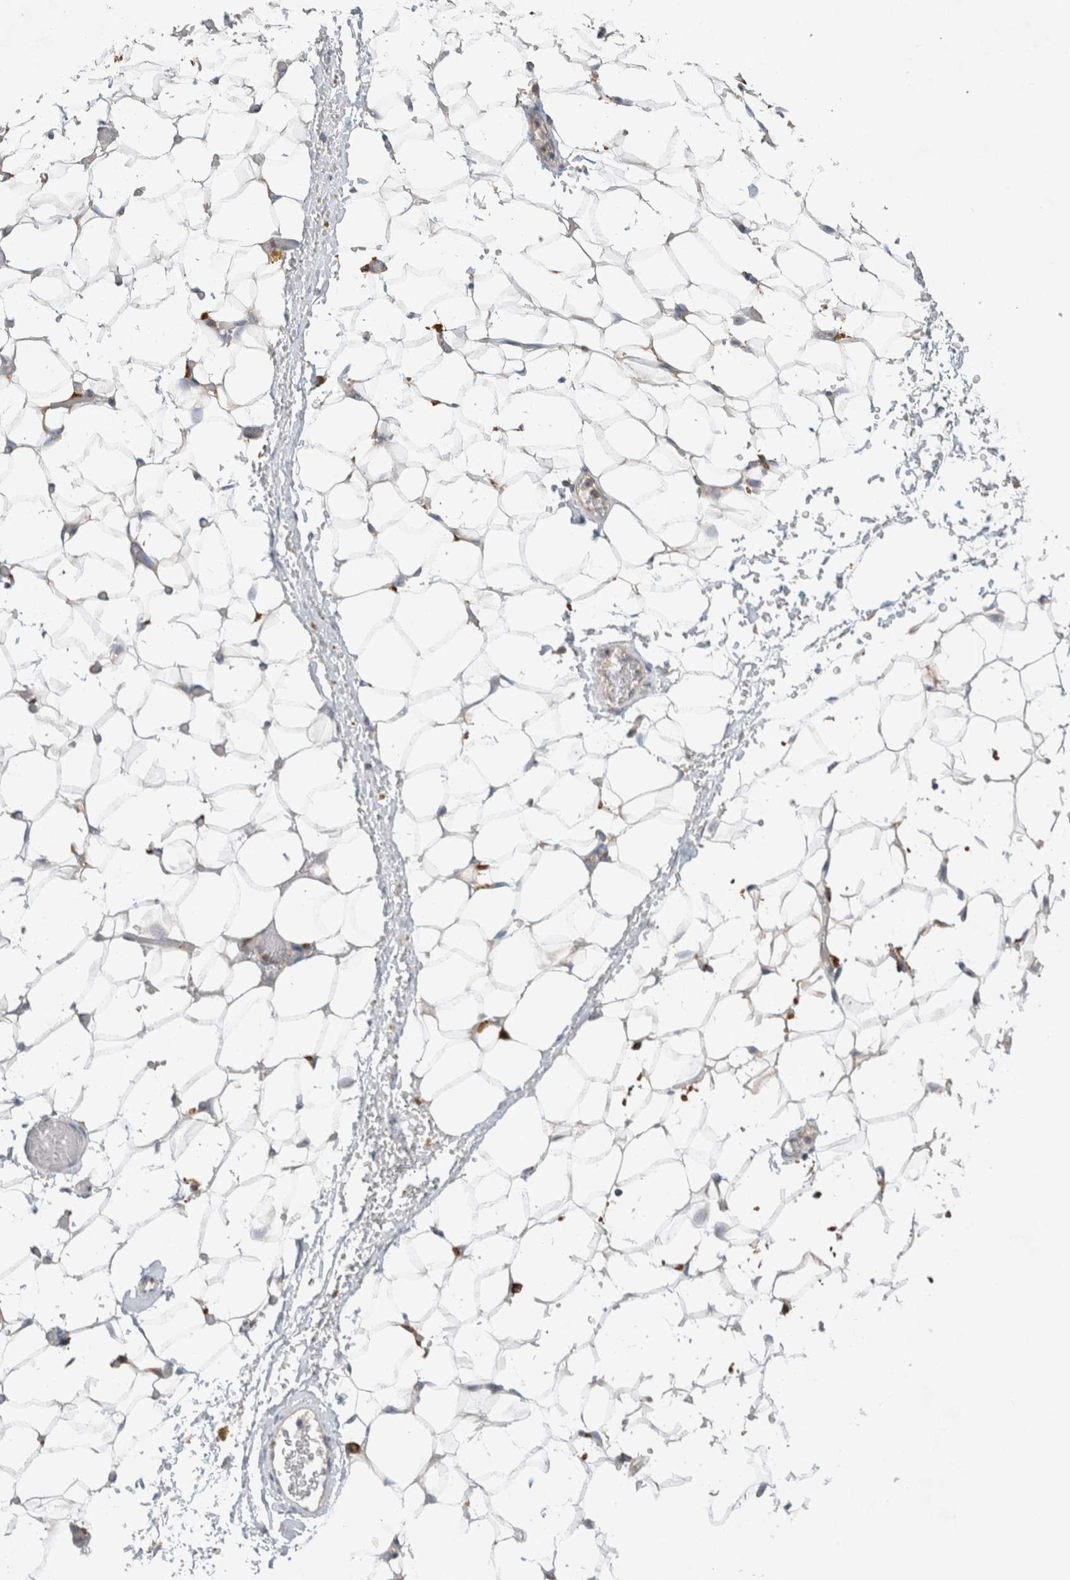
{"staining": {"intensity": "weak", "quantity": "25%-75%", "location": "cytoplasmic/membranous"}, "tissue": "adipose tissue", "cell_type": "Adipocytes", "image_type": "normal", "snomed": [{"axis": "morphology", "description": "Normal tissue, NOS"}, {"axis": "topography", "description": "Kidney"}, {"axis": "topography", "description": "Peripheral nerve tissue"}], "caption": "Immunohistochemistry (IHC) of unremarkable human adipose tissue shows low levels of weak cytoplasmic/membranous expression in about 25%-75% of adipocytes.", "gene": "CDCA7L", "patient": {"sex": "male", "age": 7}}